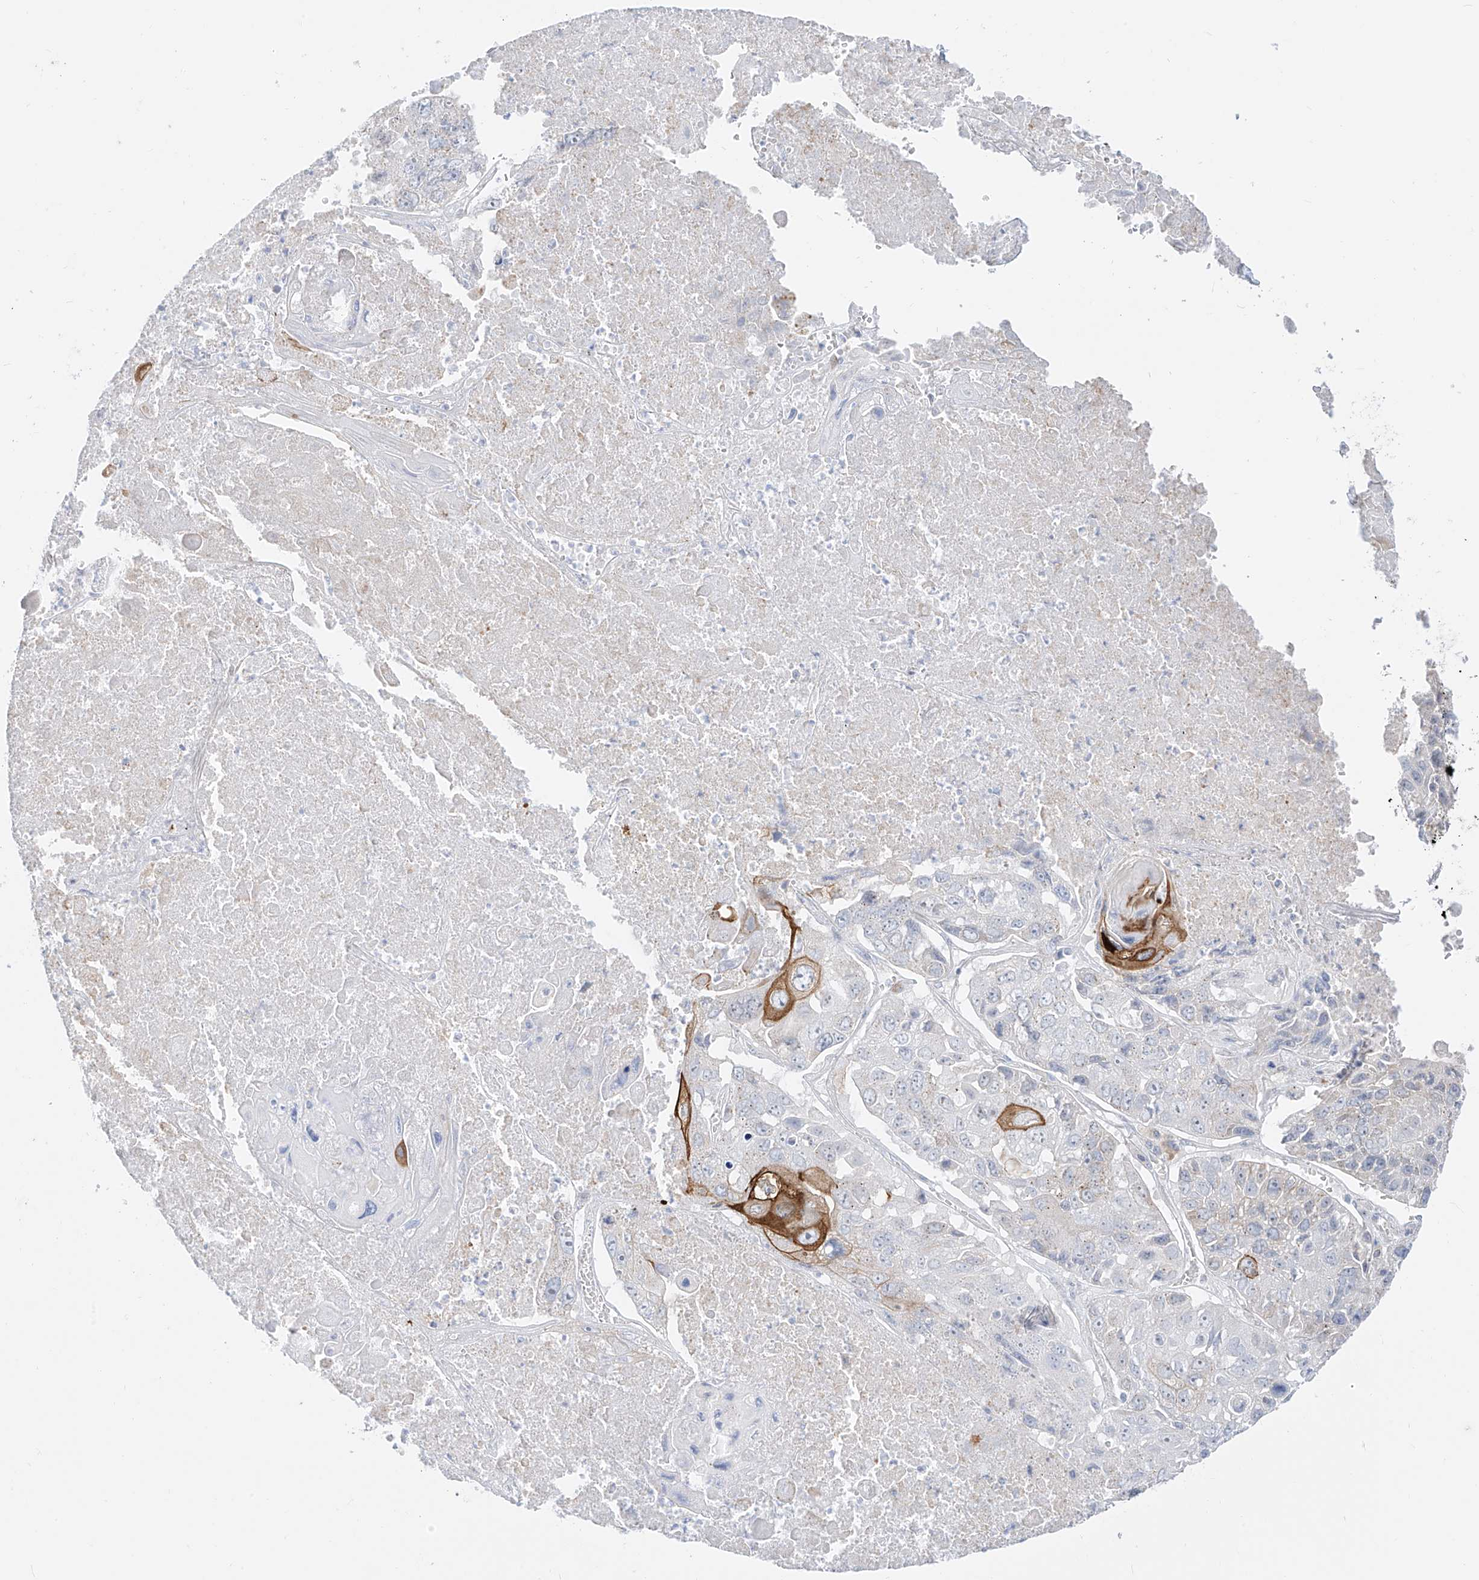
{"staining": {"intensity": "moderate", "quantity": "<25%", "location": "cytoplasmic/membranous"}, "tissue": "lung cancer", "cell_type": "Tumor cells", "image_type": "cancer", "snomed": [{"axis": "morphology", "description": "Squamous cell carcinoma, NOS"}, {"axis": "topography", "description": "Lung"}], "caption": "Tumor cells display moderate cytoplasmic/membranous expression in approximately <25% of cells in lung squamous cell carcinoma. The staining is performed using DAB brown chromogen to label protein expression. The nuclei are counter-stained blue using hematoxylin.", "gene": "SYTL3", "patient": {"sex": "male", "age": 61}}